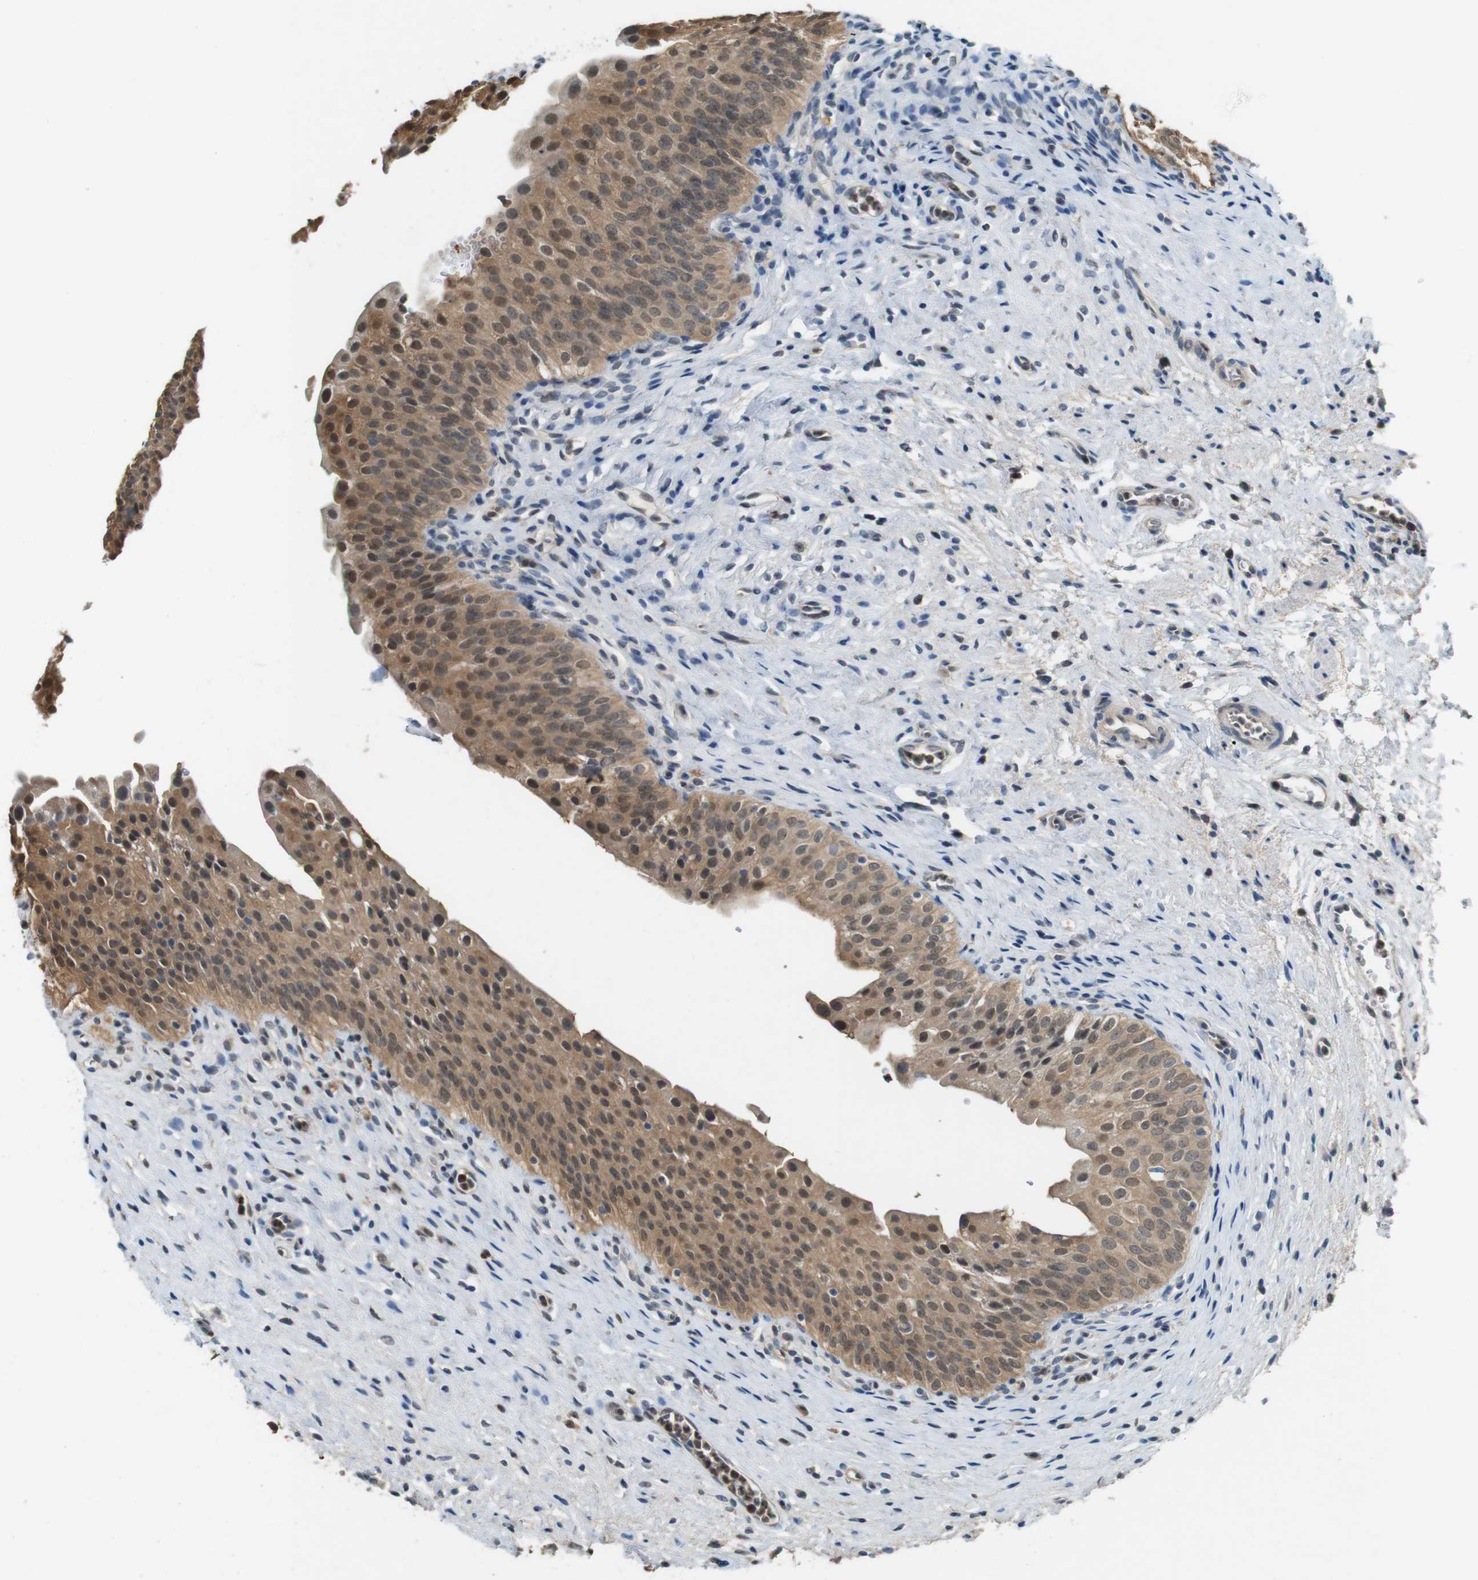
{"staining": {"intensity": "moderate", "quantity": ">75%", "location": "cytoplasmic/membranous,nuclear"}, "tissue": "urinary bladder", "cell_type": "Urothelial cells", "image_type": "normal", "snomed": [{"axis": "morphology", "description": "Normal tissue, NOS"}, {"axis": "morphology", "description": "Urothelial carcinoma, High grade"}, {"axis": "topography", "description": "Urinary bladder"}], "caption": "The micrograph reveals a brown stain indicating the presence of a protein in the cytoplasmic/membranous,nuclear of urothelial cells in urinary bladder.", "gene": "CDK14", "patient": {"sex": "male", "age": 46}}